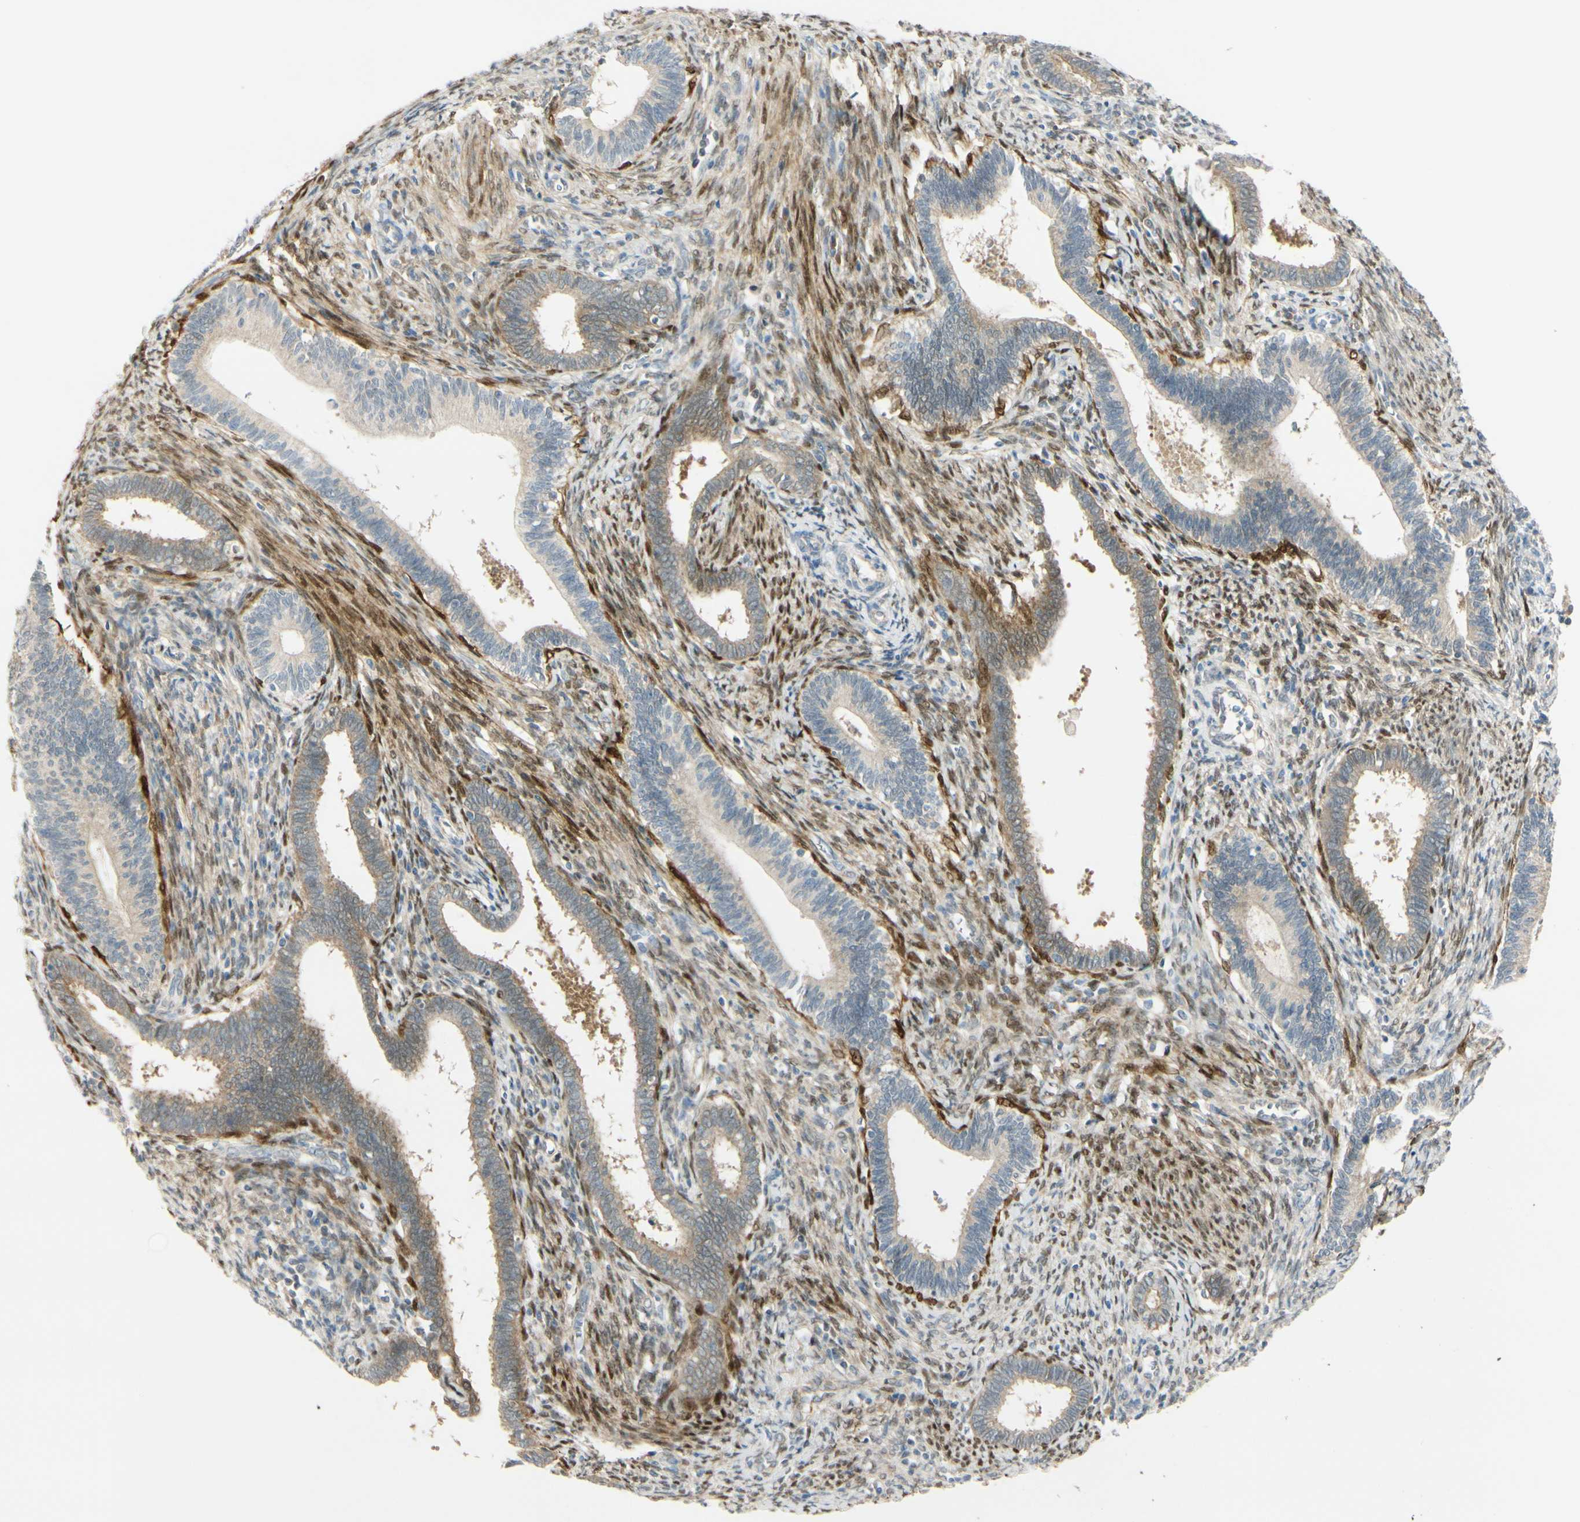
{"staining": {"intensity": "weak", "quantity": "25%-75%", "location": "cytoplasmic/membranous"}, "tissue": "cervical cancer", "cell_type": "Tumor cells", "image_type": "cancer", "snomed": [{"axis": "morphology", "description": "Adenocarcinoma, NOS"}, {"axis": "topography", "description": "Cervix"}], "caption": "Protein expression analysis of human cervical cancer reveals weak cytoplasmic/membranous staining in approximately 25%-75% of tumor cells.", "gene": "FHL2", "patient": {"sex": "female", "age": 44}}